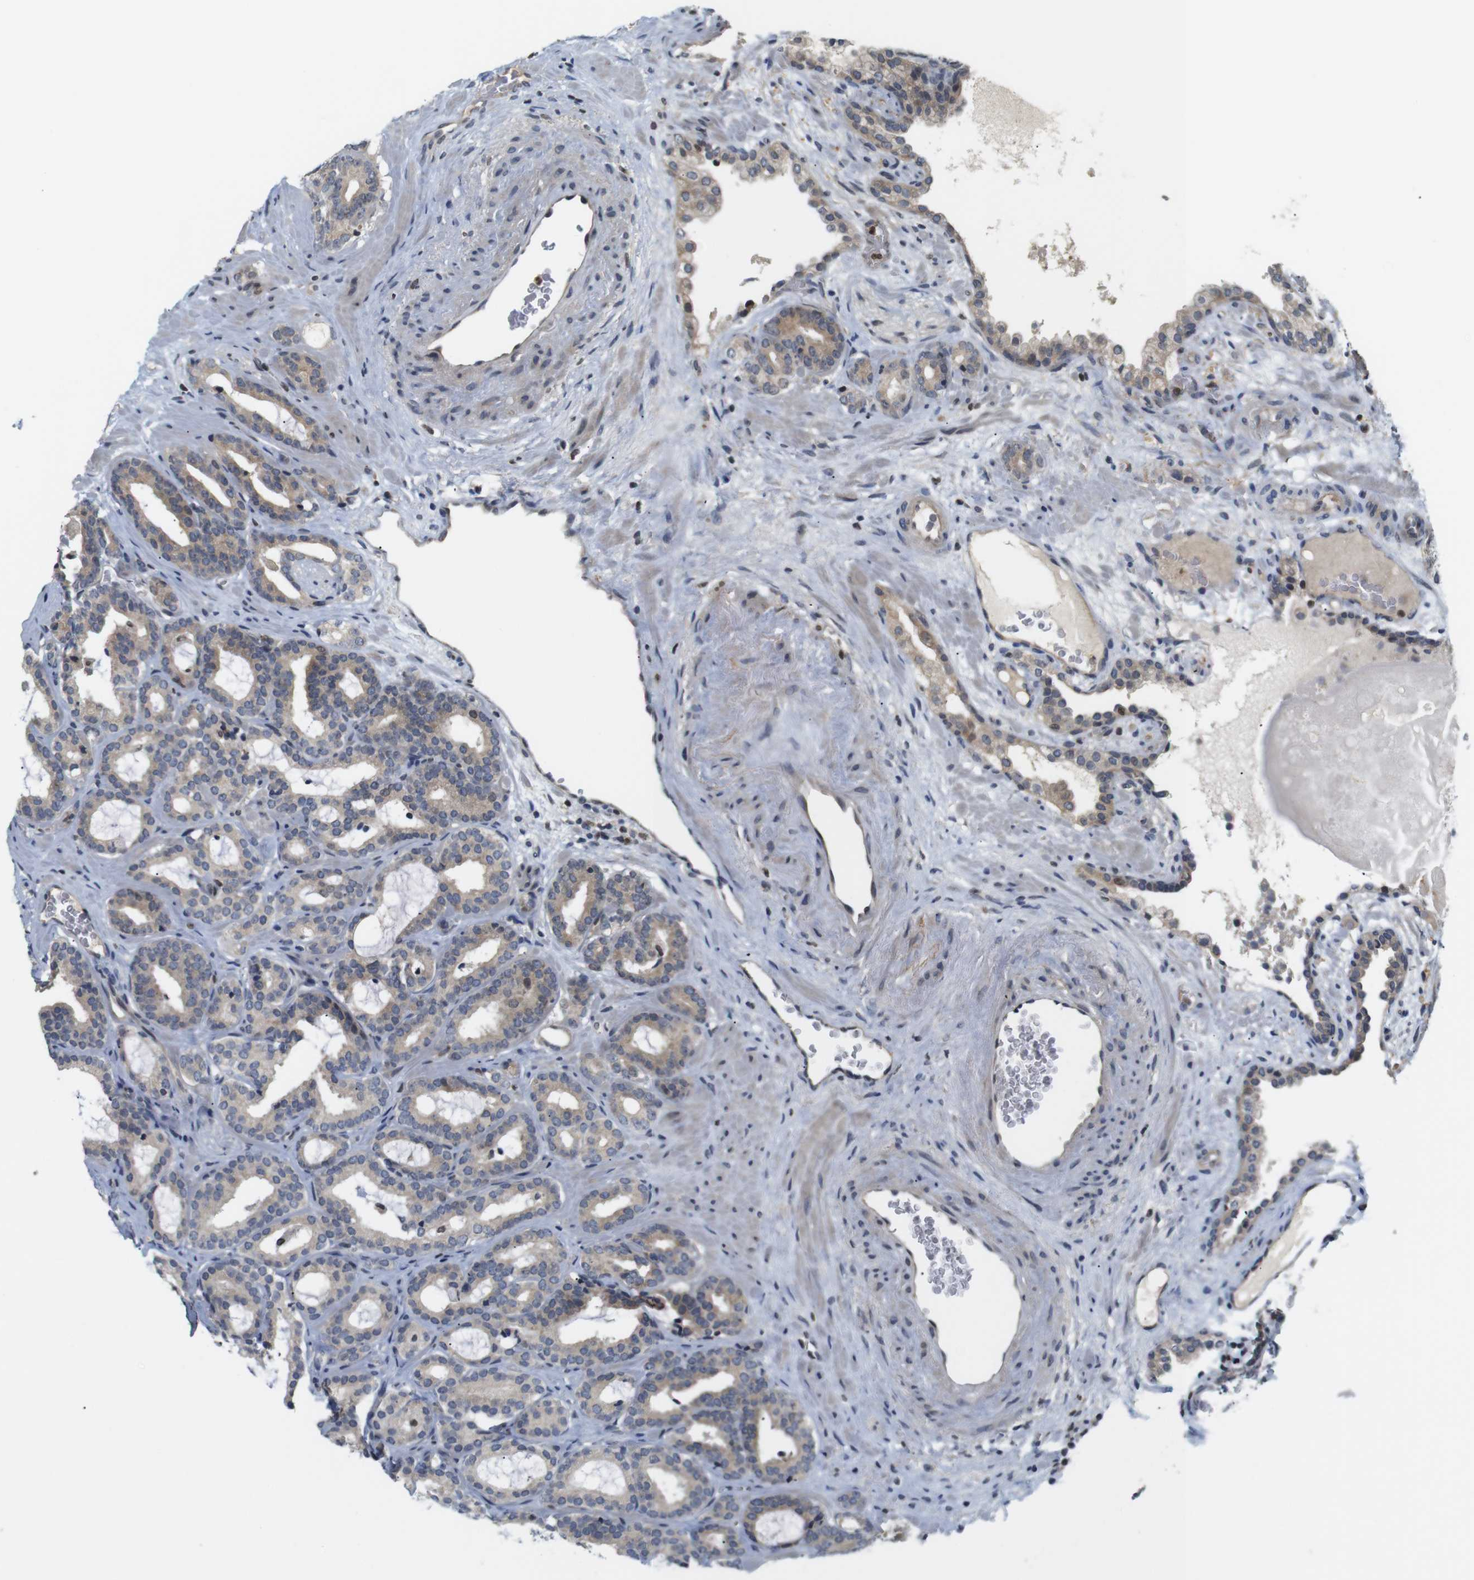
{"staining": {"intensity": "moderate", "quantity": "25%-75%", "location": "cytoplasmic/membranous"}, "tissue": "prostate cancer", "cell_type": "Tumor cells", "image_type": "cancer", "snomed": [{"axis": "morphology", "description": "Adenocarcinoma, Low grade"}, {"axis": "topography", "description": "Prostate"}], "caption": "Tumor cells display medium levels of moderate cytoplasmic/membranous staining in about 25%-75% of cells in adenocarcinoma (low-grade) (prostate). Nuclei are stained in blue.", "gene": "MBD1", "patient": {"sex": "male", "age": 63}}